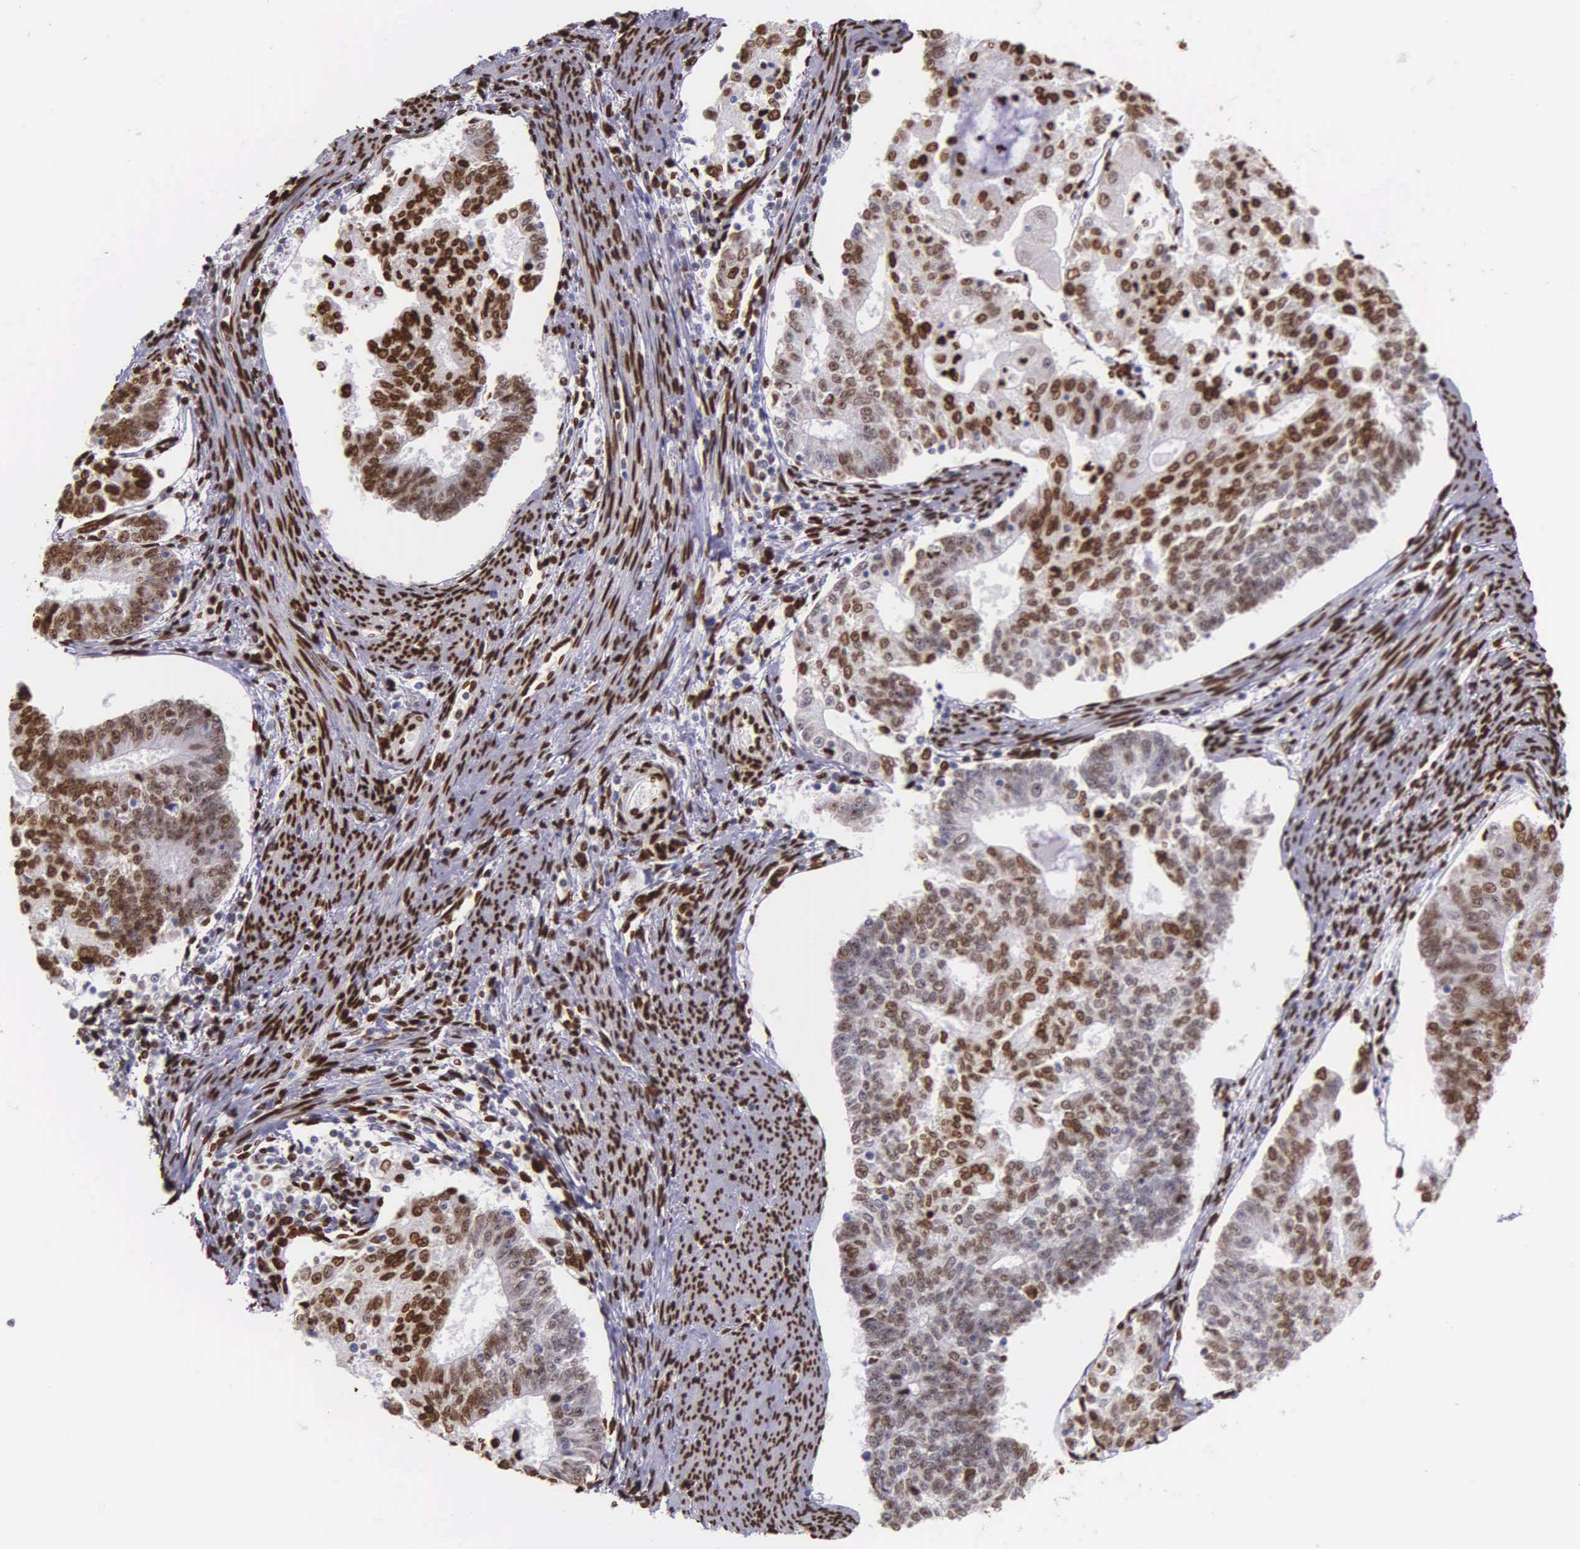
{"staining": {"intensity": "strong", "quantity": ">75%", "location": "nuclear"}, "tissue": "endometrial cancer", "cell_type": "Tumor cells", "image_type": "cancer", "snomed": [{"axis": "morphology", "description": "Adenocarcinoma, NOS"}, {"axis": "topography", "description": "Endometrium"}], "caption": "Immunohistochemistry (IHC) image of human adenocarcinoma (endometrial) stained for a protein (brown), which exhibits high levels of strong nuclear positivity in about >75% of tumor cells.", "gene": "H1-0", "patient": {"sex": "female", "age": 56}}